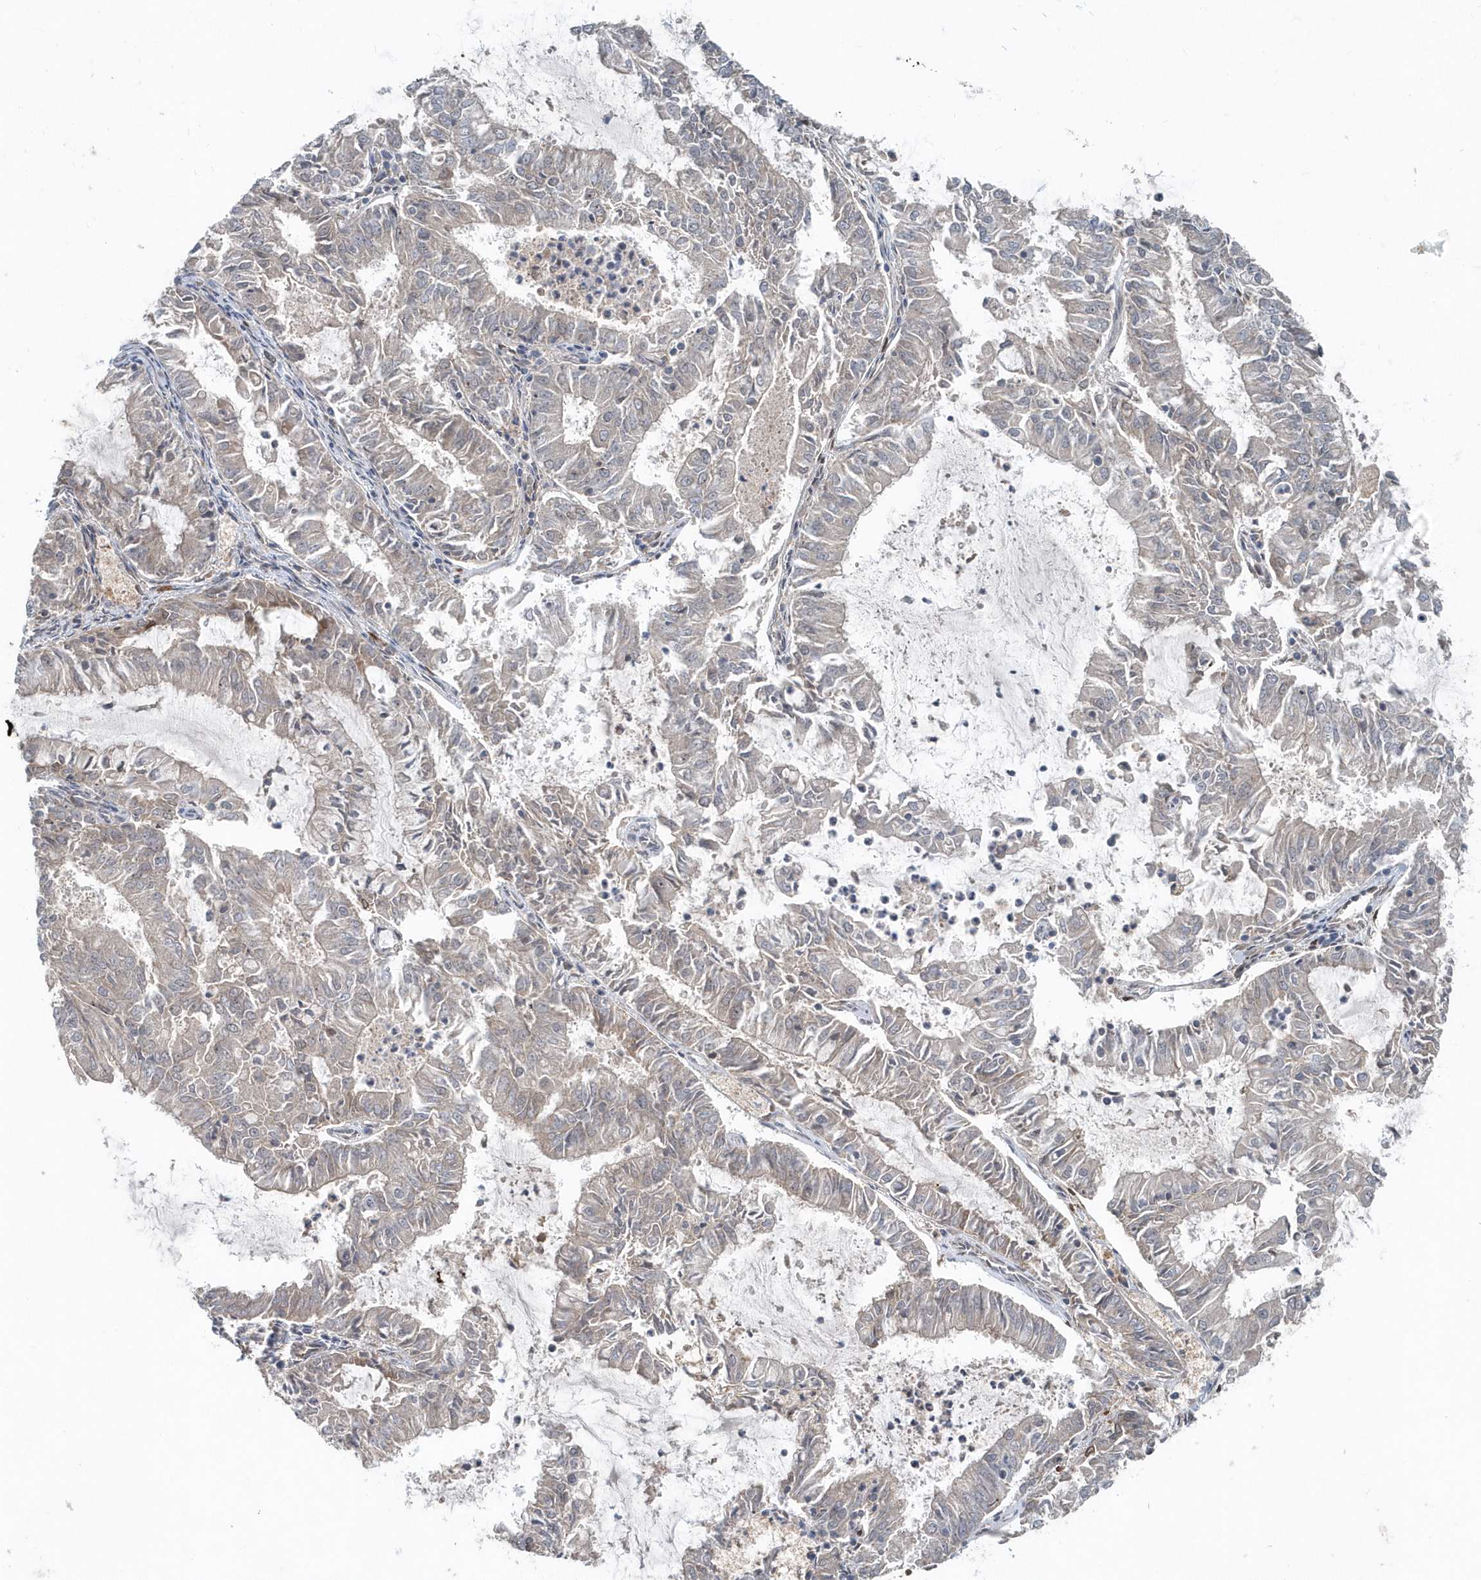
{"staining": {"intensity": "negative", "quantity": "none", "location": "none"}, "tissue": "endometrial cancer", "cell_type": "Tumor cells", "image_type": "cancer", "snomed": [{"axis": "morphology", "description": "Adenocarcinoma, NOS"}, {"axis": "topography", "description": "Endometrium"}], "caption": "Immunohistochemistry image of neoplastic tissue: human adenocarcinoma (endometrial) stained with DAB (3,3'-diaminobenzidine) reveals no significant protein positivity in tumor cells.", "gene": "MCC", "patient": {"sex": "female", "age": 57}}